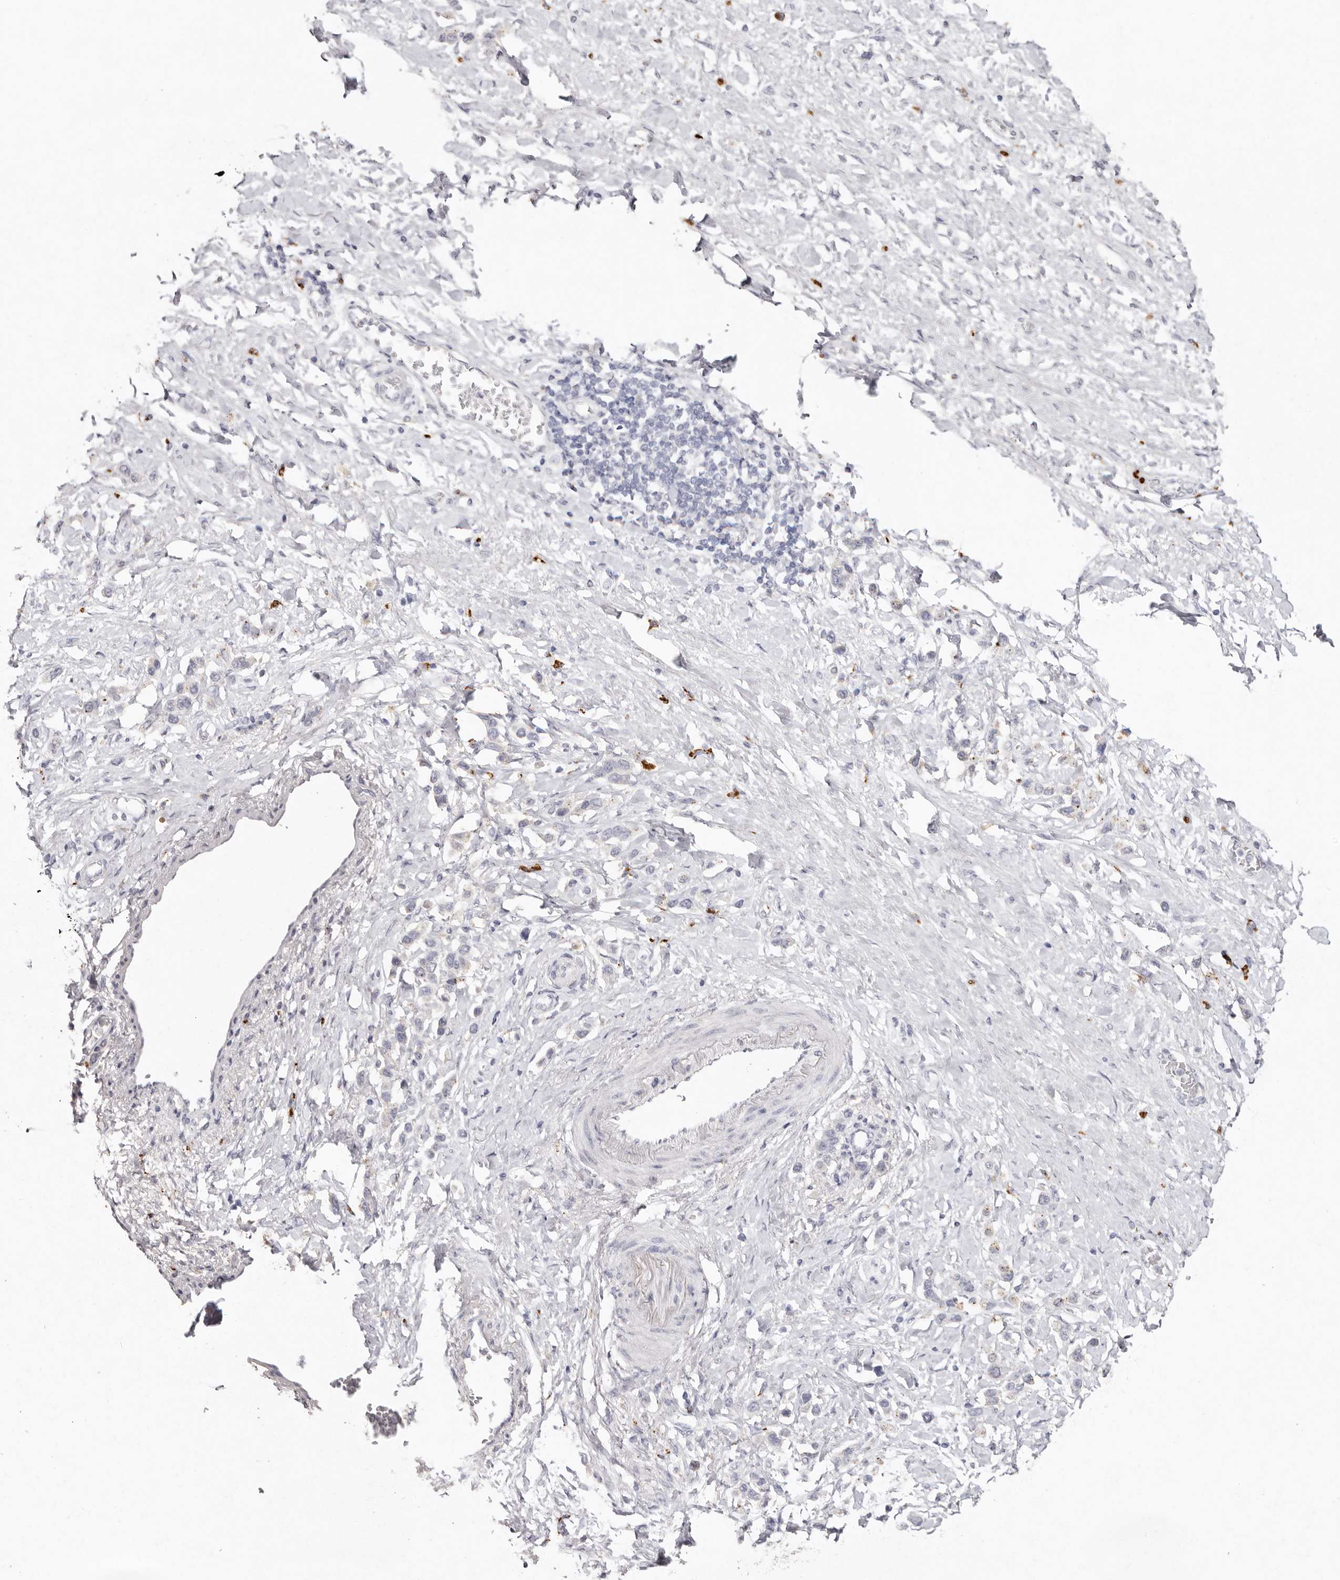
{"staining": {"intensity": "negative", "quantity": "none", "location": "none"}, "tissue": "stomach cancer", "cell_type": "Tumor cells", "image_type": "cancer", "snomed": [{"axis": "morphology", "description": "Adenocarcinoma, NOS"}, {"axis": "topography", "description": "Stomach"}], "caption": "IHC of stomach cancer (adenocarcinoma) demonstrates no expression in tumor cells.", "gene": "FAM185A", "patient": {"sex": "female", "age": 65}}